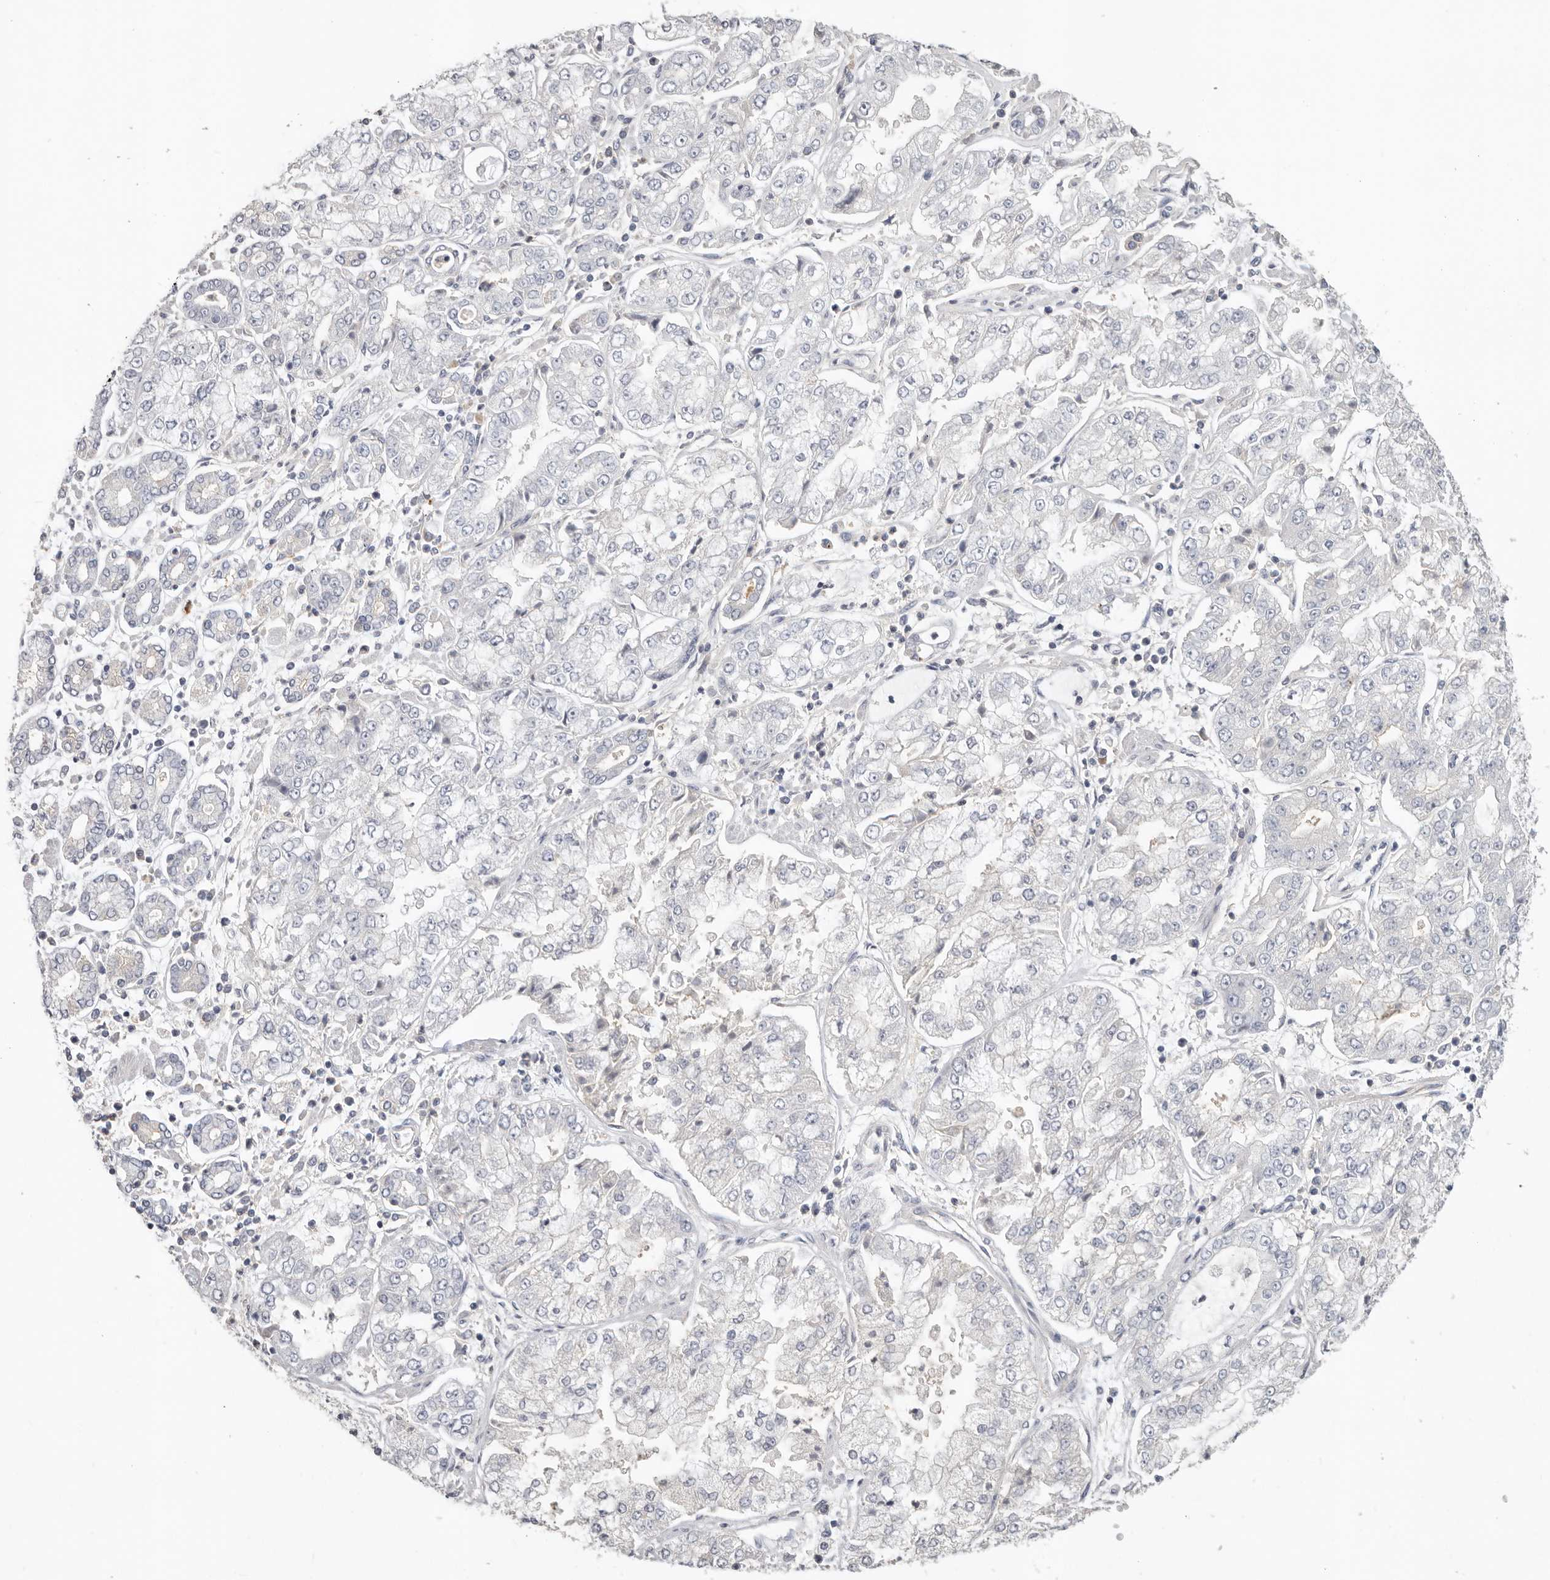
{"staining": {"intensity": "negative", "quantity": "none", "location": "none"}, "tissue": "stomach cancer", "cell_type": "Tumor cells", "image_type": "cancer", "snomed": [{"axis": "morphology", "description": "Adenocarcinoma, NOS"}, {"axis": "topography", "description": "Stomach"}], "caption": "This micrograph is of stomach adenocarcinoma stained with IHC to label a protein in brown with the nuclei are counter-stained blue. There is no staining in tumor cells.", "gene": "WDTC1", "patient": {"sex": "male", "age": 76}}